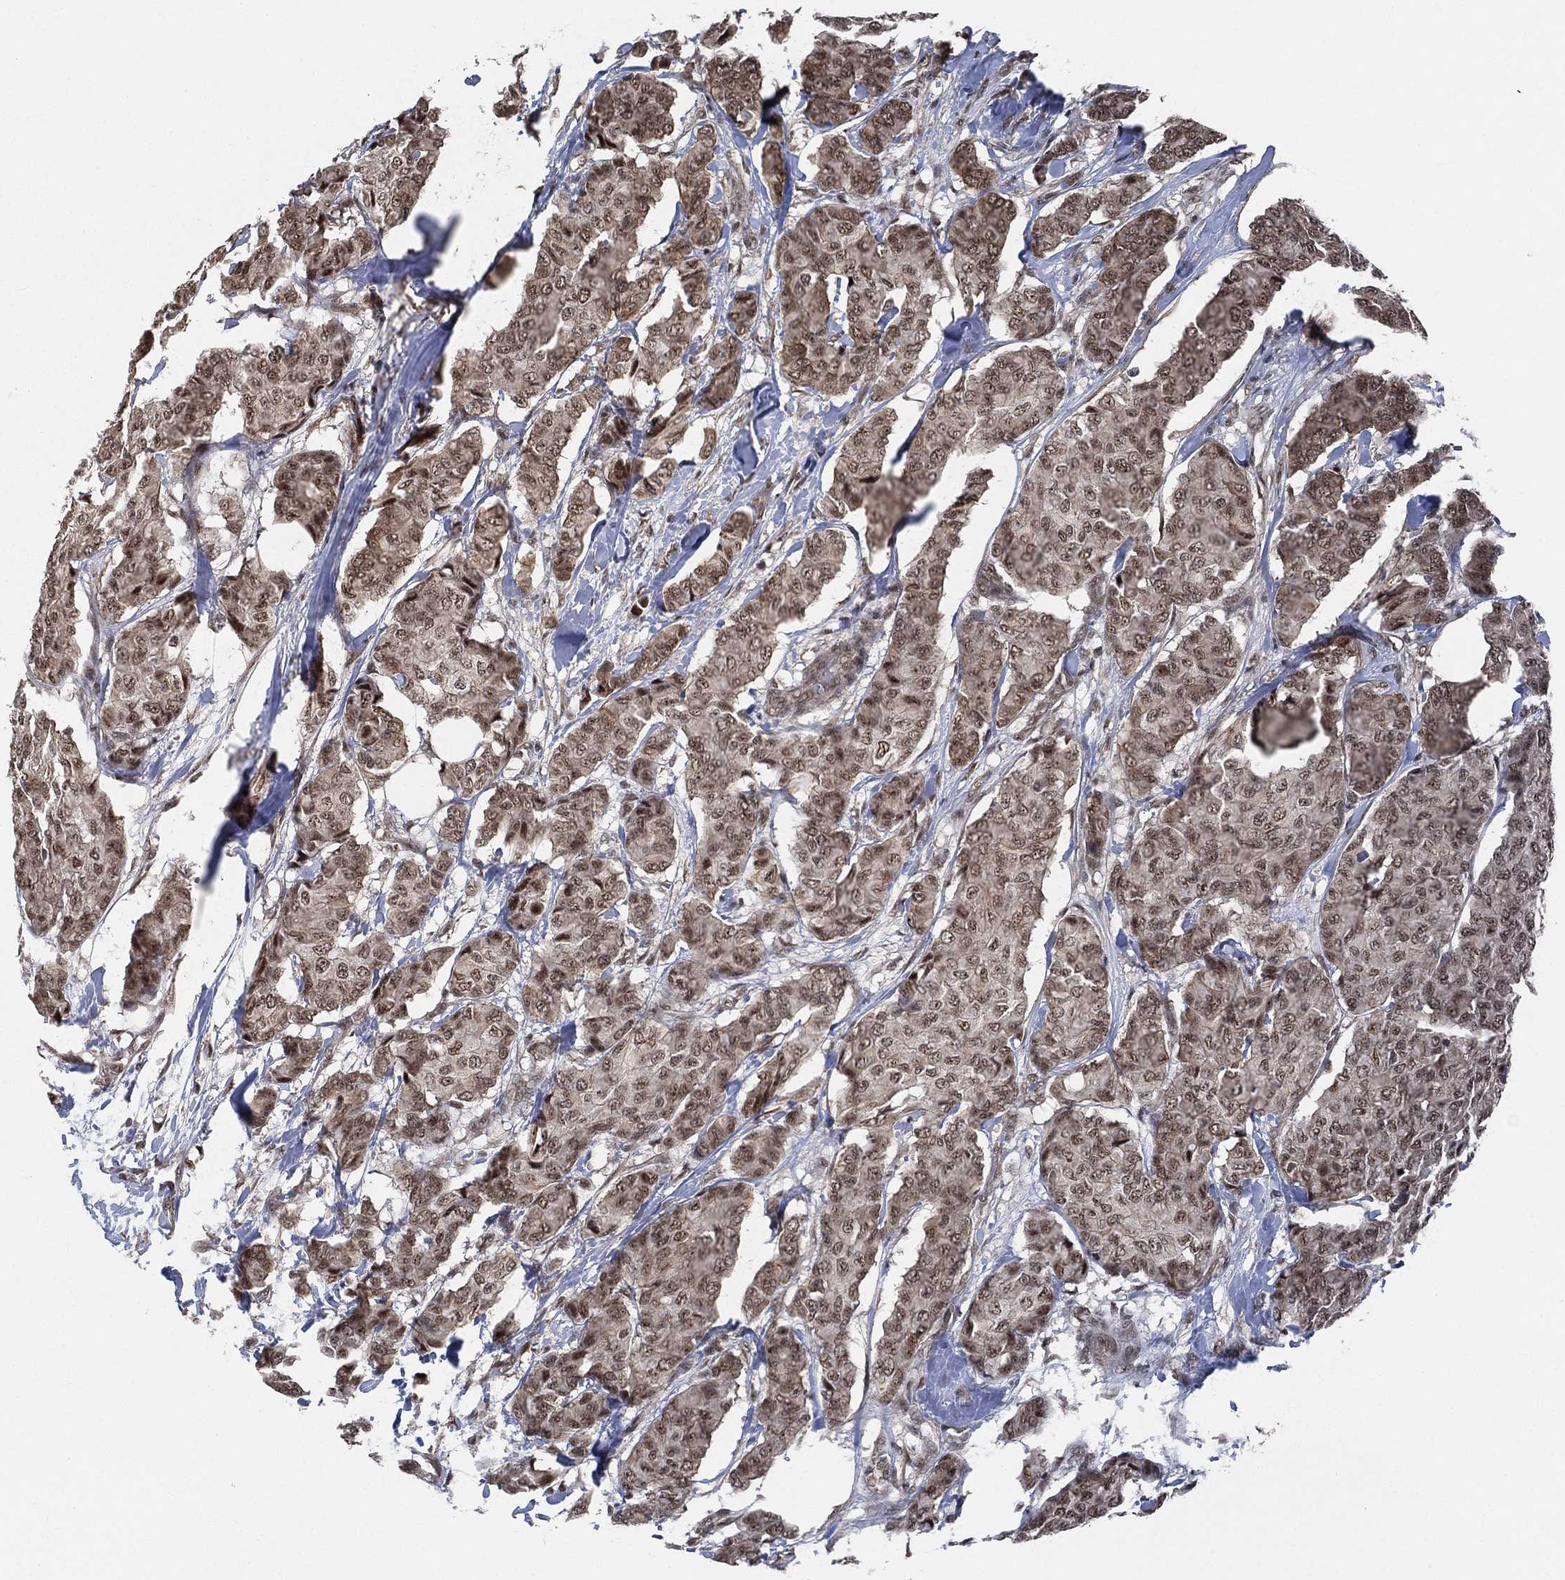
{"staining": {"intensity": "moderate", "quantity": ">75%", "location": "cytoplasmic/membranous,nuclear"}, "tissue": "breast cancer", "cell_type": "Tumor cells", "image_type": "cancer", "snomed": [{"axis": "morphology", "description": "Duct carcinoma"}, {"axis": "topography", "description": "Breast"}], "caption": "IHC staining of breast cancer, which exhibits medium levels of moderate cytoplasmic/membranous and nuclear staining in about >75% of tumor cells indicating moderate cytoplasmic/membranous and nuclear protein positivity. The staining was performed using DAB (brown) for protein detection and nuclei were counterstained in hematoxylin (blue).", "gene": "RSRC2", "patient": {"sex": "female", "age": 75}}